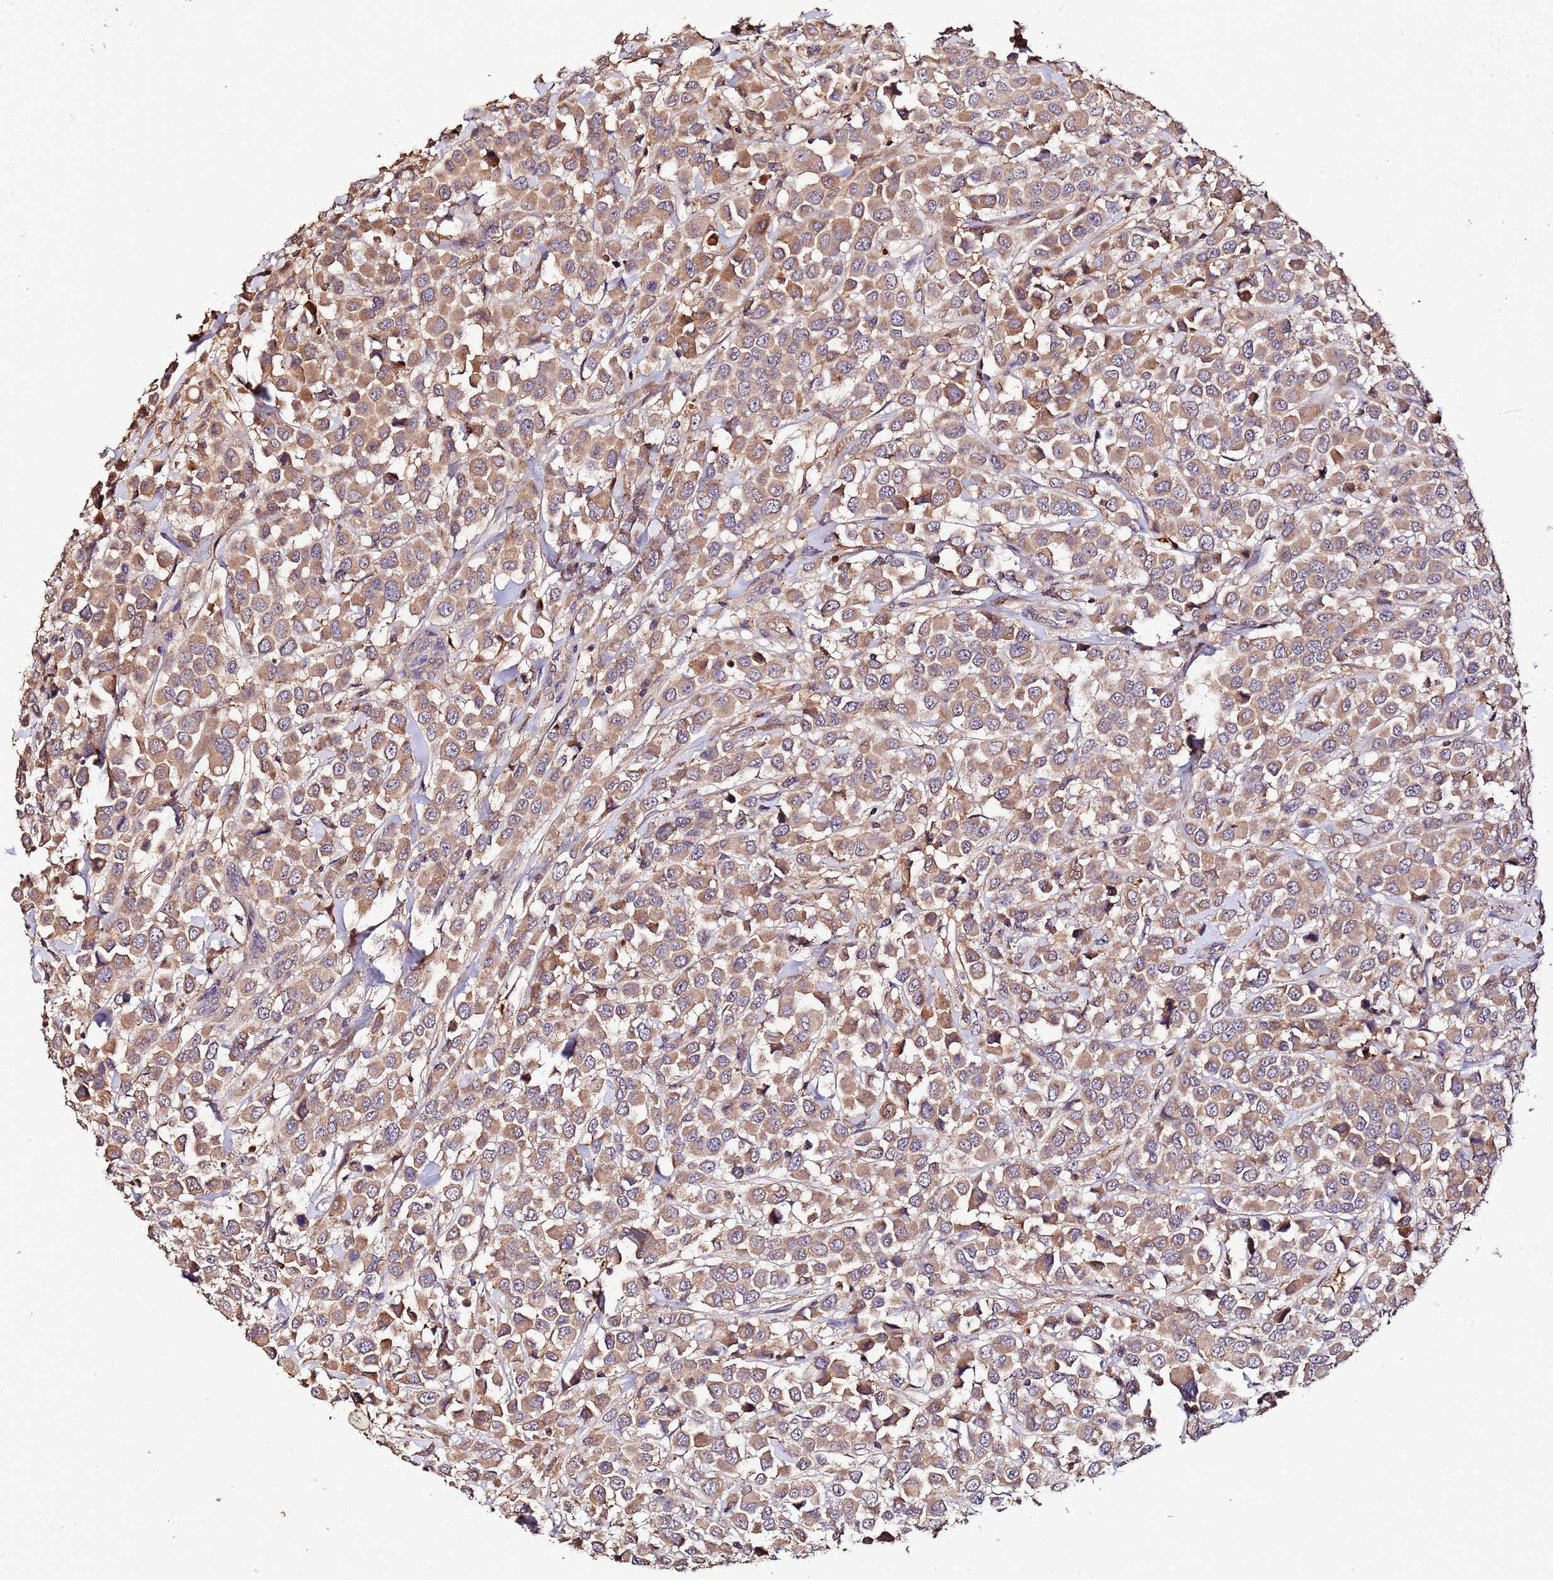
{"staining": {"intensity": "moderate", "quantity": ">75%", "location": "cytoplasmic/membranous"}, "tissue": "breast cancer", "cell_type": "Tumor cells", "image_type": "cancer", "snomed": [{"axis": "morphology", "description": "Duct carcinoma"}, {"axis": "topography", "description": "Breast"}], "caption": "A micrograph of breast cancer (invasive ductal carcinoma) stained for a protein displays moderate cytoplasmic/membranous brown staining in tumor cells.", "gene": "MTERF1", "patient": {"sex": "female", "age": 61}}